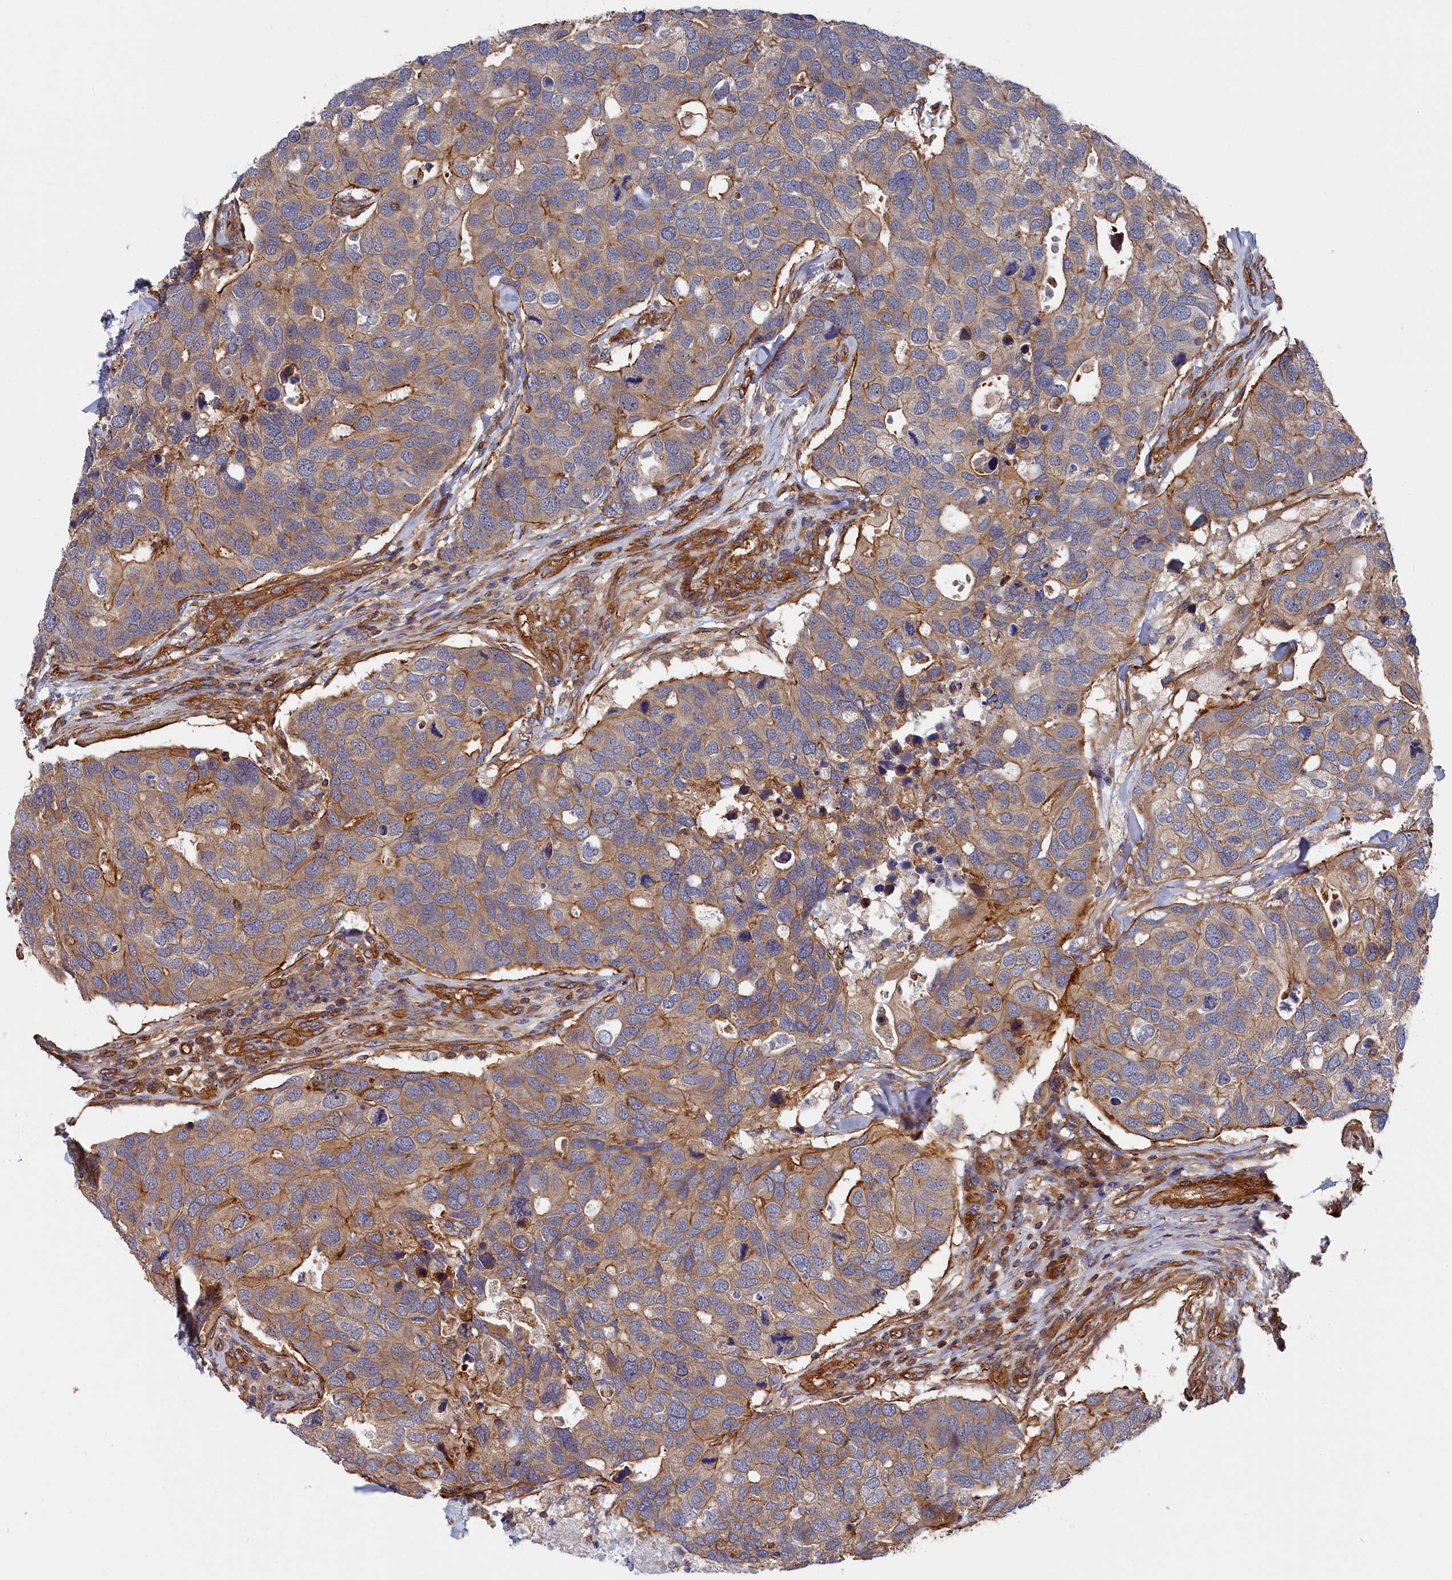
{"staining": {"intensity": "moderate", "quantity": "25%-75%", "location": "cytoplasmic/membranous"}, "tissue": "breast cancer", "cell_type": "Tumor cells", "image_type": "cancer", "snomed": [{"axis": "morphology", "description": "Duct carcinoma"}, {"axis": "topography", "description": "Breast"}], "caption": "Protein positivity by IHC shows moderate cytoplasmic/membranous expression in approximately 25%-75% of tumor cells in breast intraductal carcinoma. (Stains: DAB (3,3'-diaminobenzidine) in brown, nuclei in blue, Microscopy: brightfield microscopy at high magnification).", "gene": "LDHD", "patient": {"sex": "female", "age": 83}}